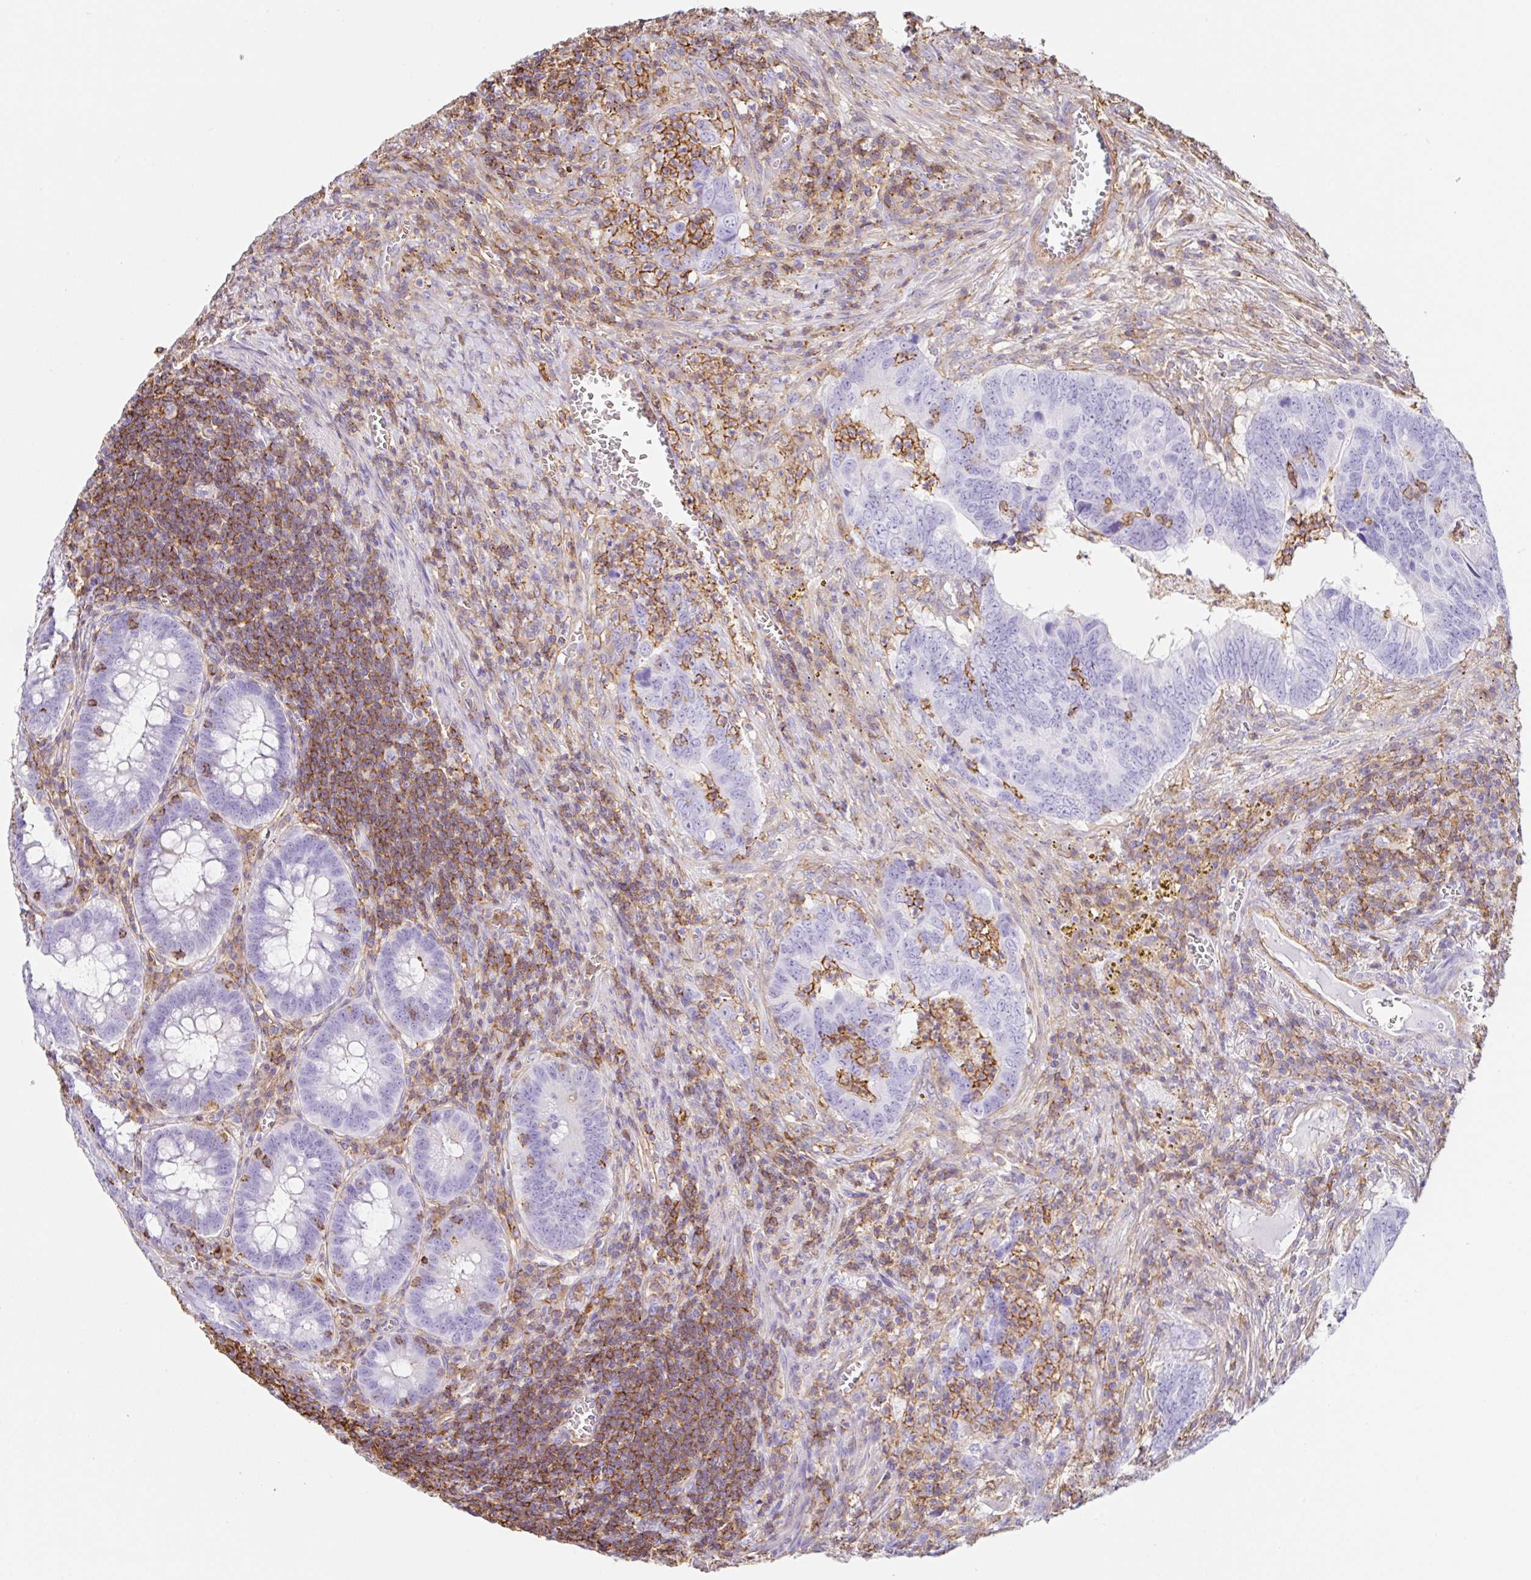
{"staining": {"intensity": "negative", "quantity": "none", "location": "none"}, "tissue": "colorectal cancer", "cell_type": "Tumor cells", "image_type": "cancer", "snomed": [{"axis": "morphology", "description": "Adenocarcinoma, NOS"}, {"axis": "topography", "description": "Colon"}], "caption": "Immunohistochemistry (IHC) photomicrograph of adenocarcinoma (colorectal) stained for a protein (brown), which reveals no staining in tumor cells. (IHC, brightfield microscopy, high magnification).", "gene": "MTTP", "patient": {"sex": "male", "age": 86}}